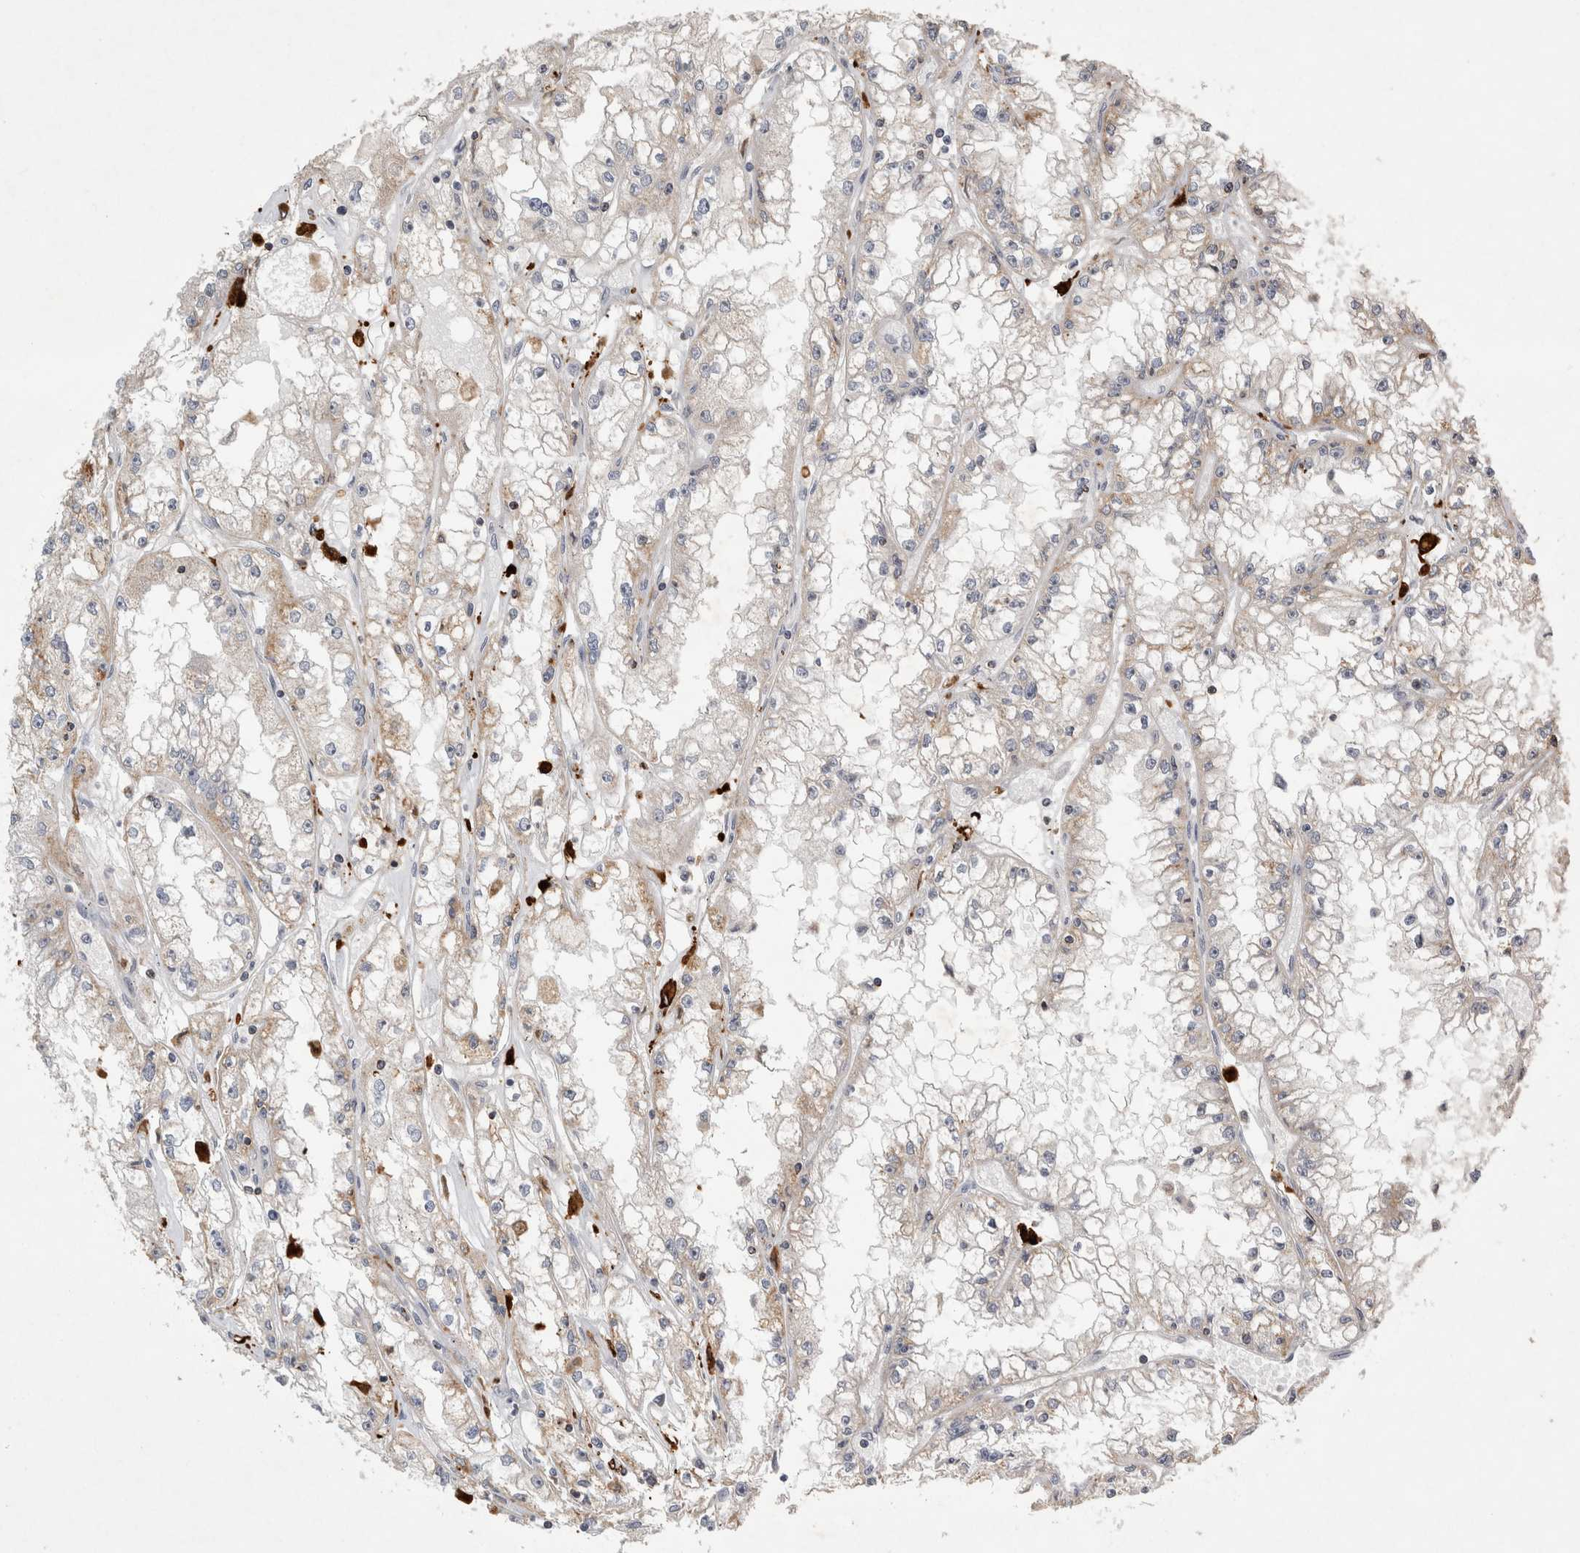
{"staining": {"intensity": "weak", "quantity": "25%-75%", "location": "cytoplasmic/membranous"}, "tissue": "renal cancer", "cell_type": "Tumor cells", "image_type": "cancer", "snomed": [{"axis": "morphology", "description": "Adenocarcinoma, NOS"}, {"axis": "topography", "description": "Kidney"}], "caption": "DAB immunohistochemical staining of human renal adenocarcinoma displays weak cytoplasmic/membranous protein staining in about 25%-75% of tumor cells. The staining is performed using DAB brown chromogen to label protein expression. The nuclei are counter-stained blue using hematoxylin.", "gene": "SERAC1", "patient": {"sex": "male", "age": 56}}